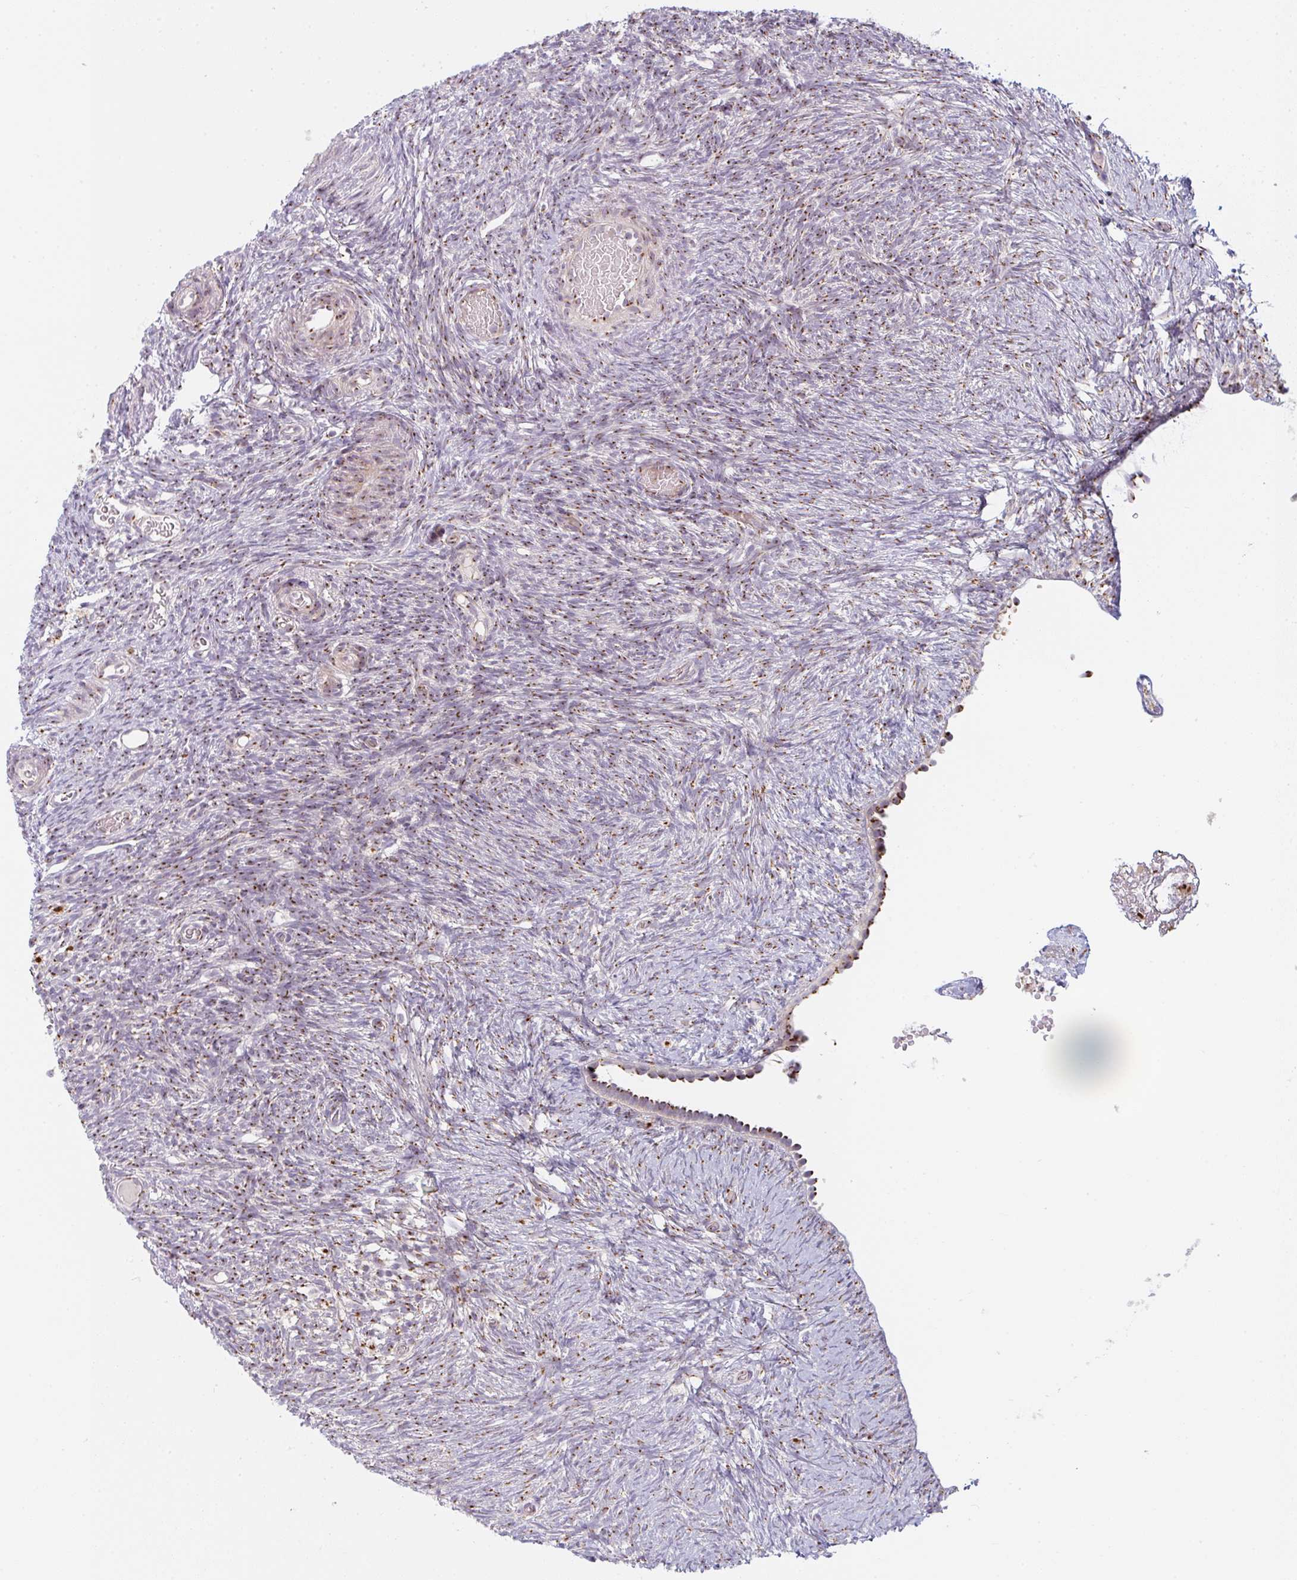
{"staining": {"intensity": "strong", "quantity": ">75%", "location": "cytoplasmic/membranous"}, "tissue": "ovary", "cell_type": "Follicle cells", "image_type": "normal", "snomed": [{"axis": "morphology", "description": "Normal tissue, NOS"}, {"axis": "topography", "description": "Ovary"}], "caption": "High-magnification brightfield microscopy of normal ovary stained with DAB (3,3'-diaminobenzidine) (brown) and counterstained with hematoxylin (blue). follicle cells exhibit strong cytoplasmic/membranous expression is seen in about>75% of cells.", "gene": "GVQW3", "patient": {"sex": "female", "age": 39}}